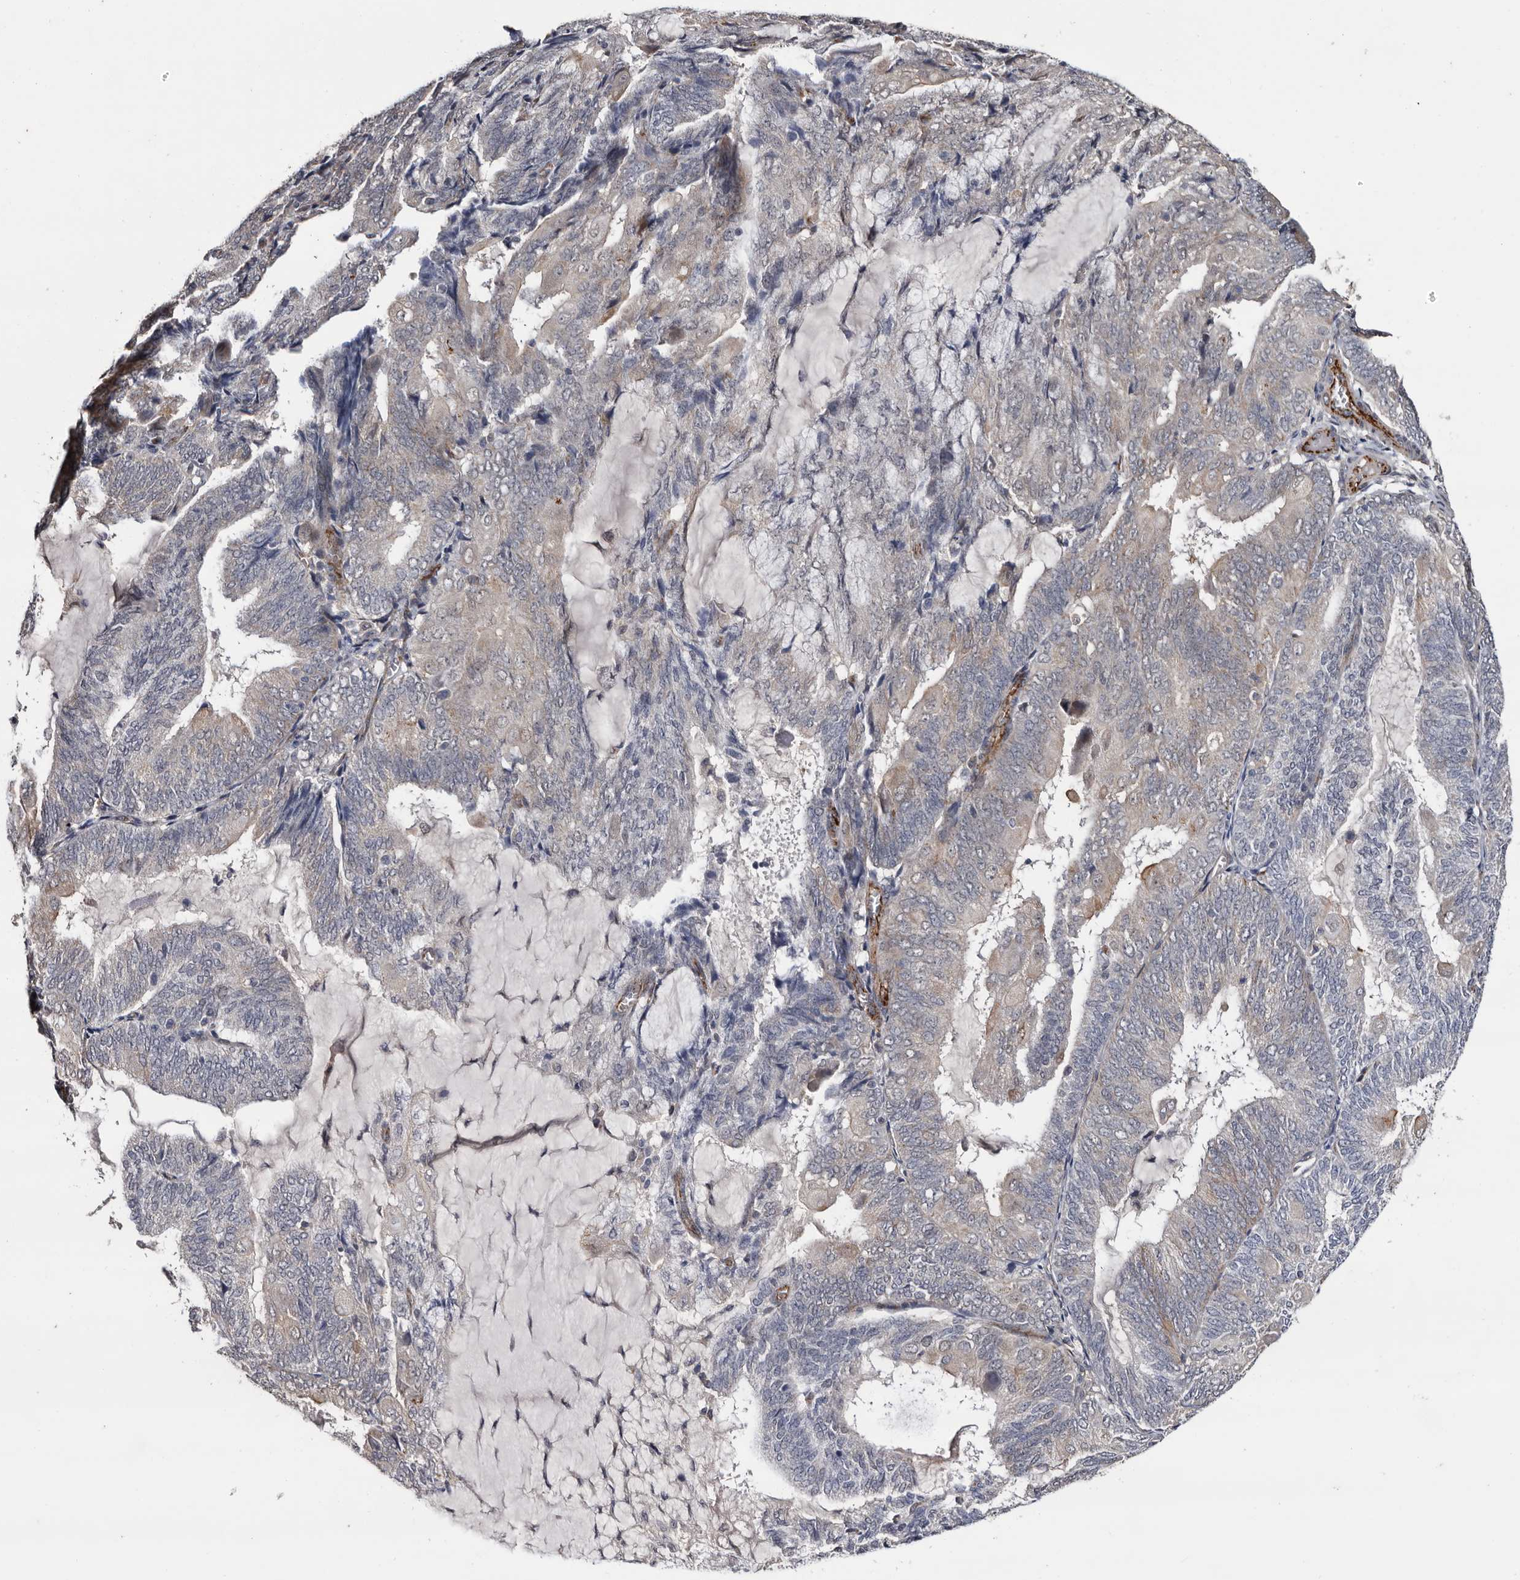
{"staining": {"intensity": "negative", "quantity": "none", "location": "none"}, "tissue": "endometrial cancer", "cell_type": "Tumor cells", "image_type": "cancer", "snomed": [{"axis": "morphology", "description": "Adenocarcinoma, NOS"}, {"axis": "topography", "description": "Endometrium"}], "caption": "Immunohistochemical staining of endometrial cancer exhibits no significant expression in tumor cells.", "gene": "ARMCX2", "patient": {"sex": "female", "age": 81}}